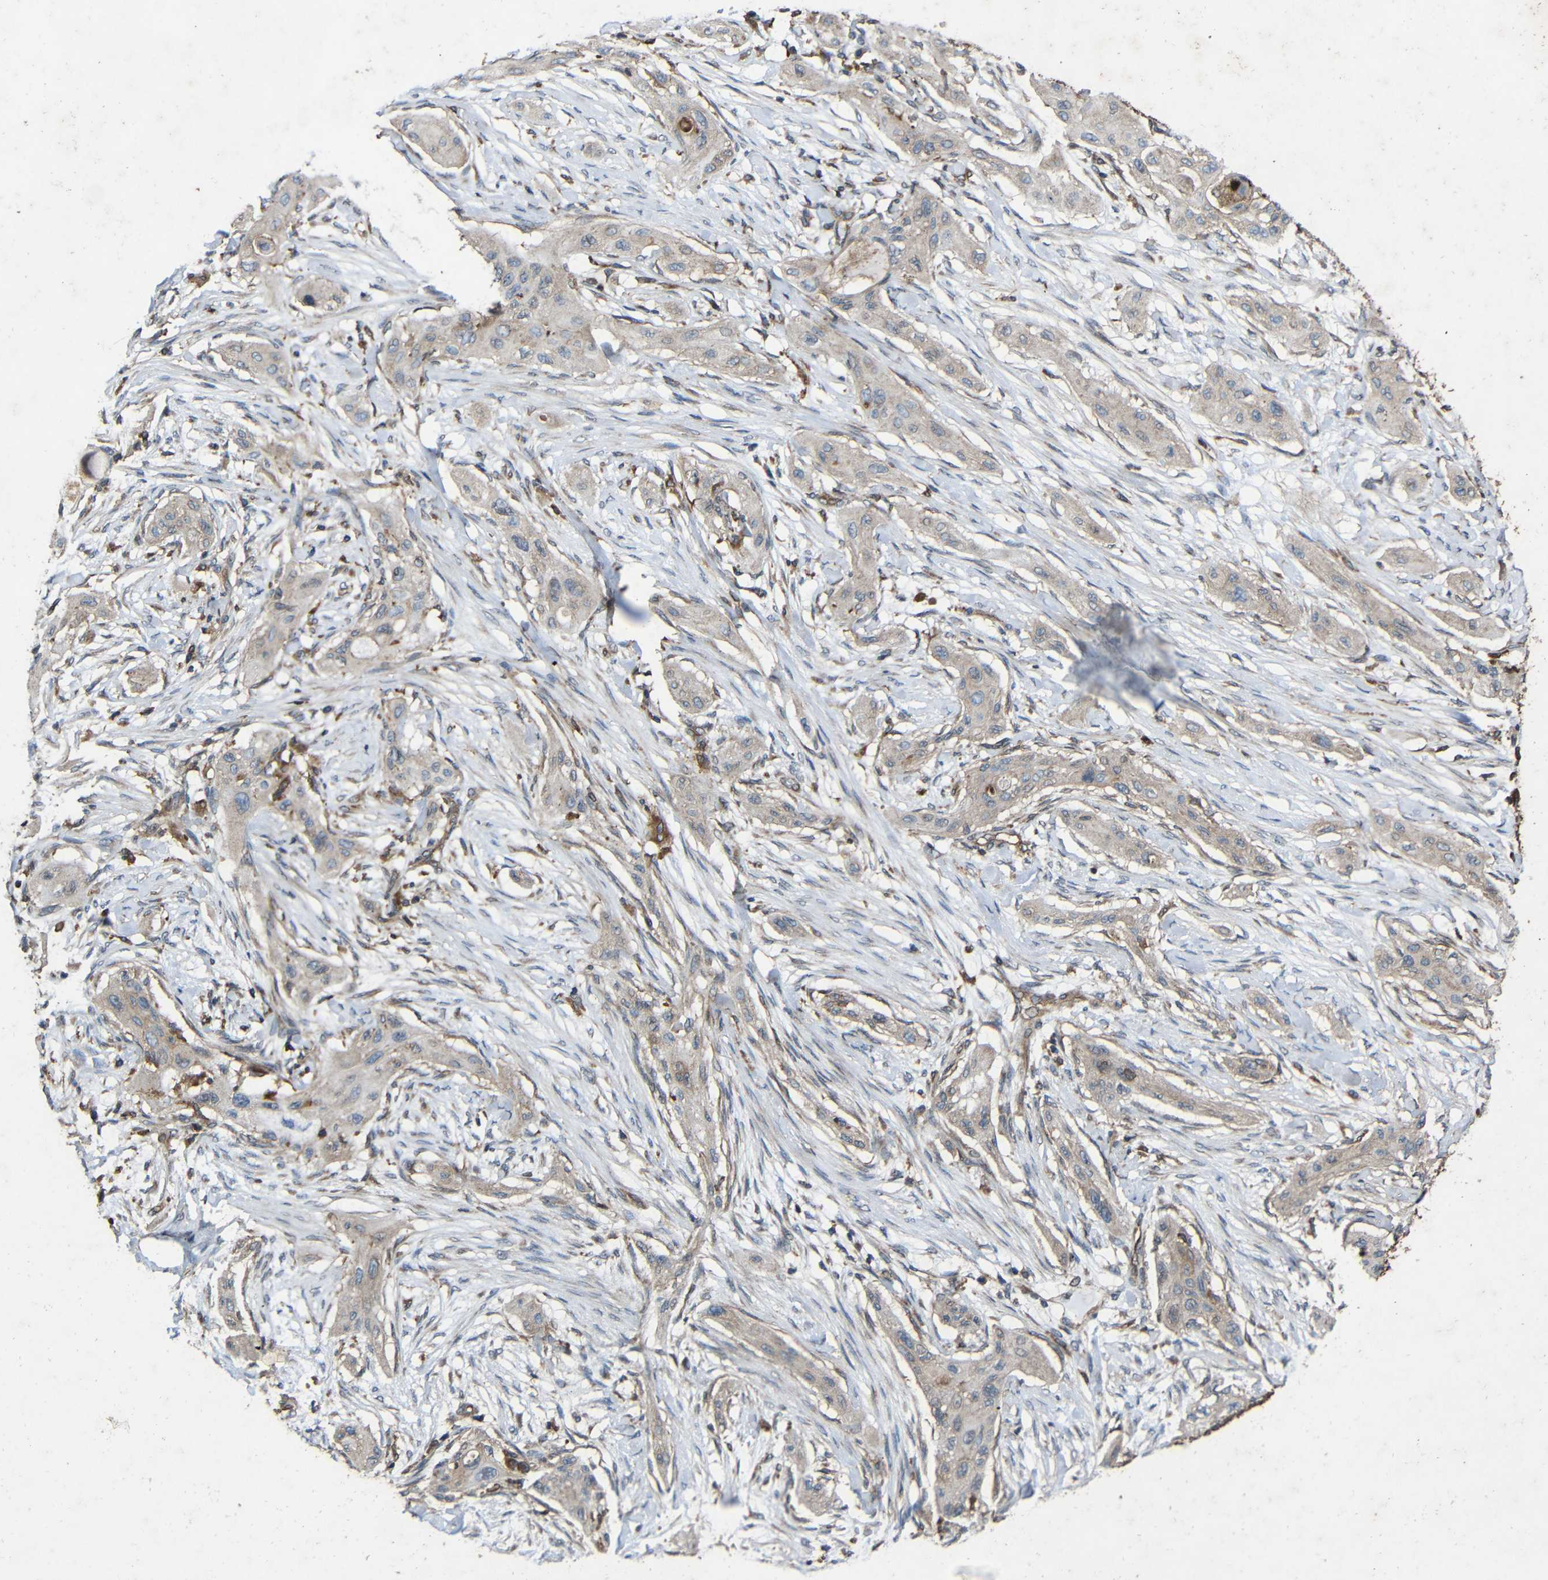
{"staining": {"intensity": "weak", "quantity": "<25%", "location": "cytoplasmic/membranous"}, "tissue": "lung cancer", "cell_type": "Tumor cells", "image_type": "cancer", "snomed": [{"axis": "morphology", "description": "Squamous cell carcinoma, NOS"}, {"axis": "topography", "description": "Lung"}], "caption": "Tumor cells show no significant protein positivity in lung cancer (squamous cell carcinoma).", "gene": "TREM2", "patient": {"sex": "female", "age": 47}}